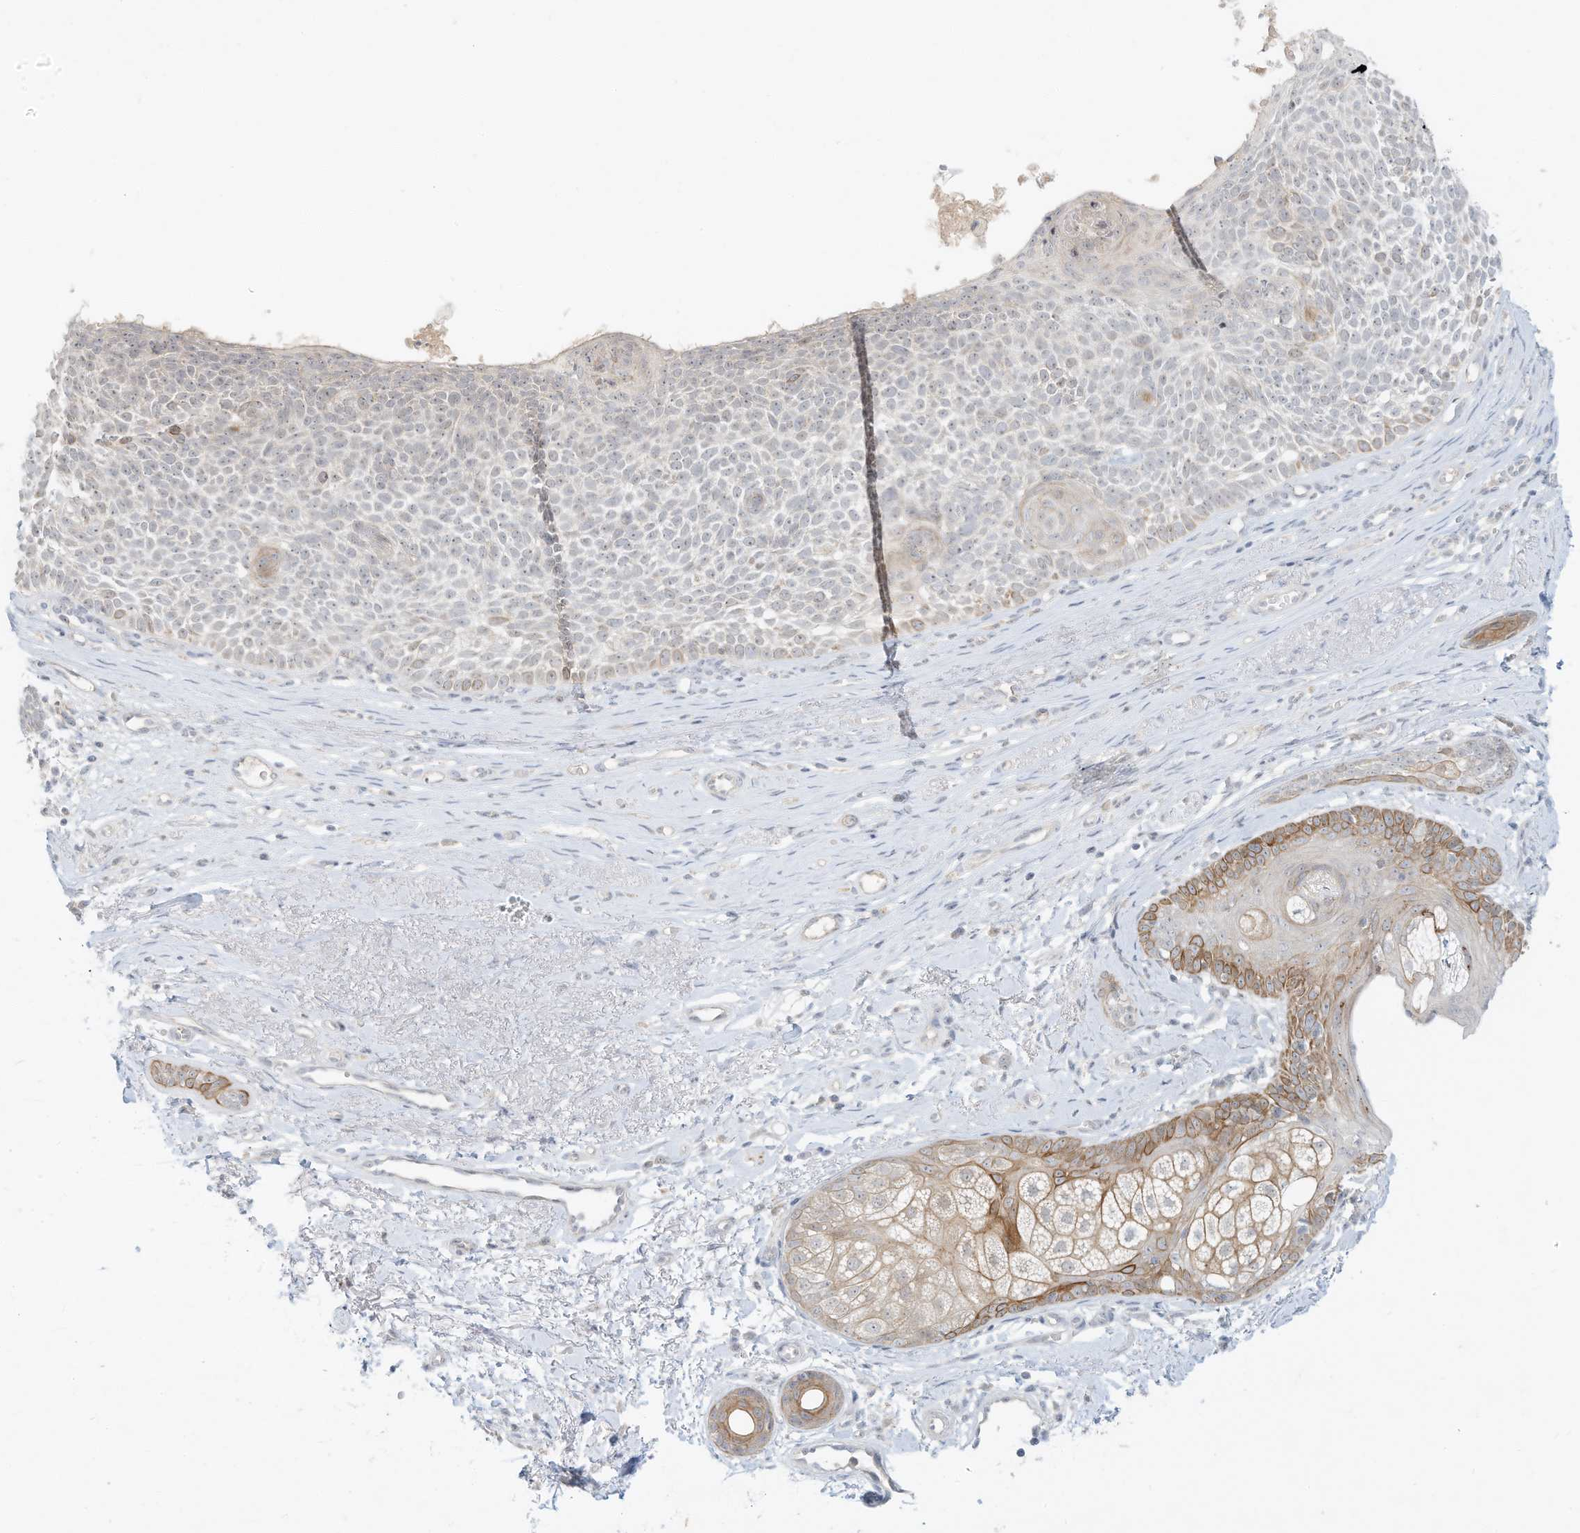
{"staining": {"intensity": "weak", "quantity": "<25%", "location": "nuclear"}, "tissue": "skin cancer", "cell_type": "Tumor cells", "image_type": "cancer", "snomed": [{"axis": "morphology", "description": "Basal cell carcinoma"}, {"axis": "topography", "description": "Skin"}], "caption": "A photomicrograph of human skin basal cell carcinoma is negative for staining in tumor cells.", "gene": "PAK6", "patient": {"sex": "female", "age": 81}}